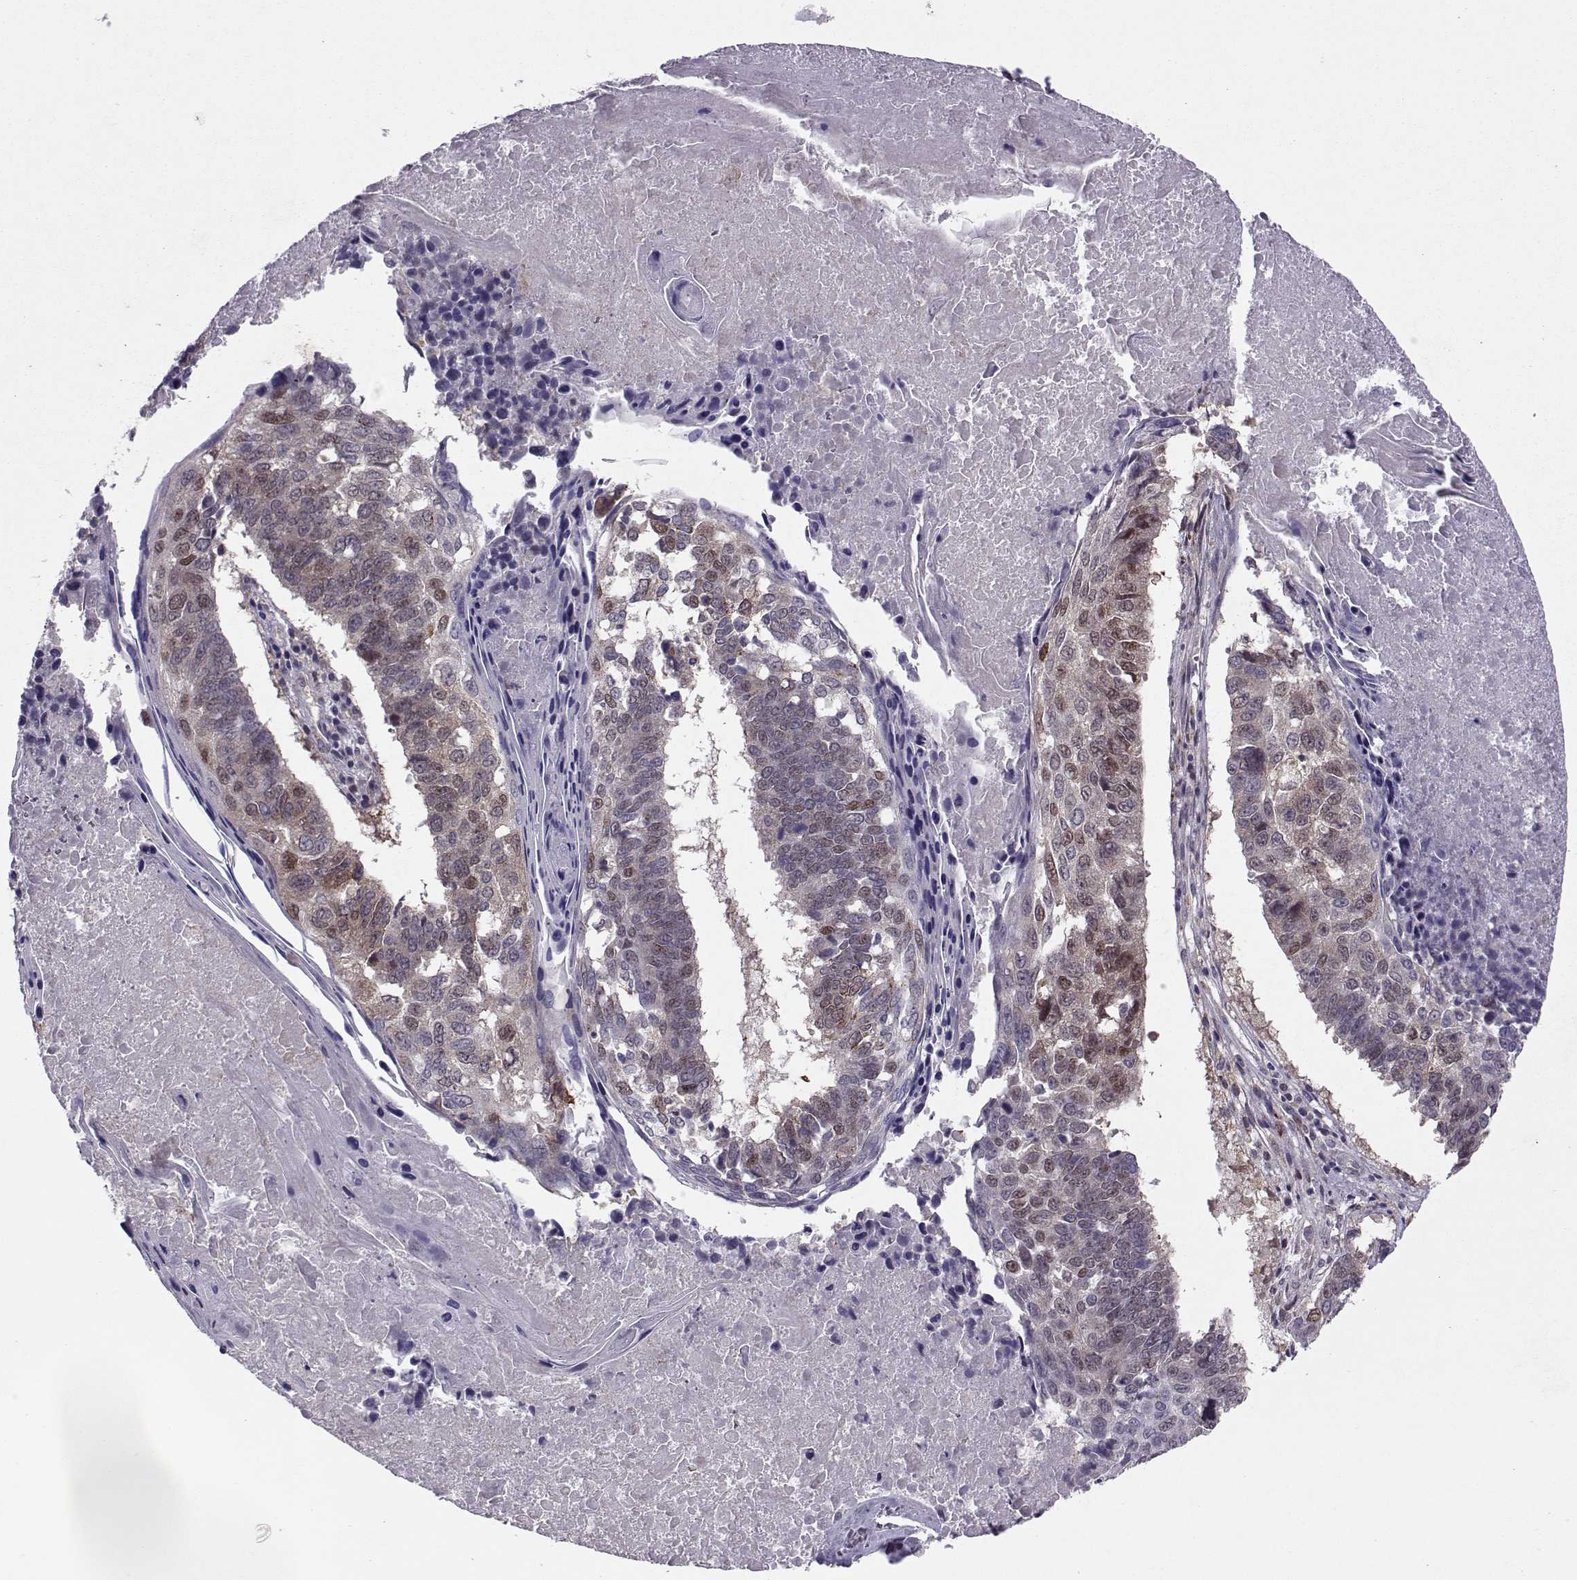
{"staining": {"intensity": "moderate", "quantity": "<25%", "location": "cytoplasmic/membranous,nuclear"}, "tissue": "lung cancer", "cell_type": "Tumor cells", "image_type": "cancer", "snomed": [{"axis": "morphology", "description": "Squamous cell carcinoma, NOS"}, {"axis": "topography", "description": "Lung"}], "caption": "Protein expression analysis of human squamous cell carcinoma (lung) reveals moderate cytoplasmic/membranous and nuclear positivity in about <25% of tumor cells.", "gene": "CDK4", "patient": {"sex": "male", "age": 73}}